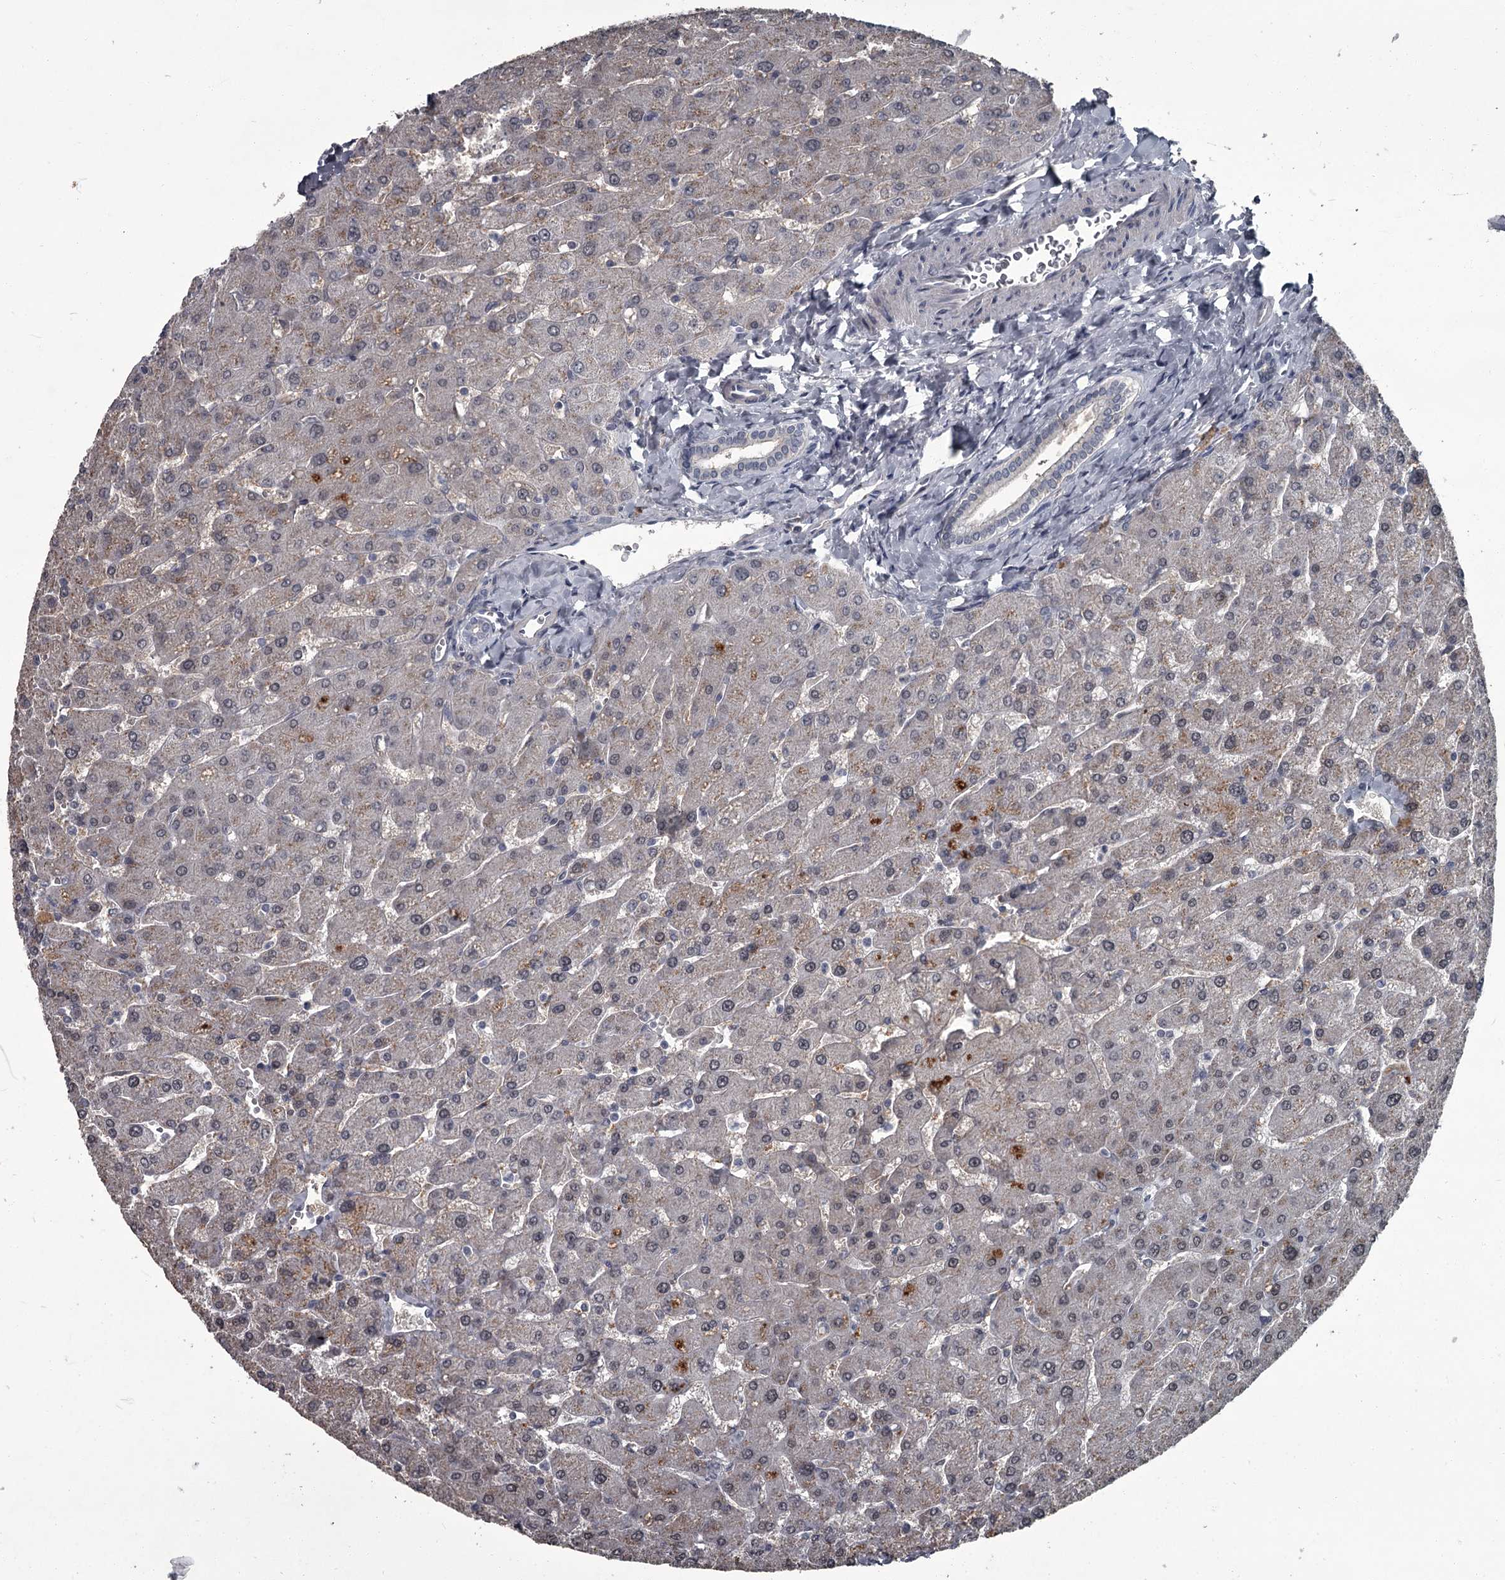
{"staining": {"intensity": "negative", "quantity": "none", "location": "none"}, "tissue": "liver", "cell_type": "Cholangiocytes", "image_type": "normal", "snomed": [{"axis": "morphology", "description": "Normal tissue, NOS"}, {"axis": "topography", "description": "Liver"}], "caption": "Histopathology image shows no significant protein expression in cholangiocytes of unremarkable liver.", "gene": "FLVCR2", "patient": {"sex": "male", "age": 55}}